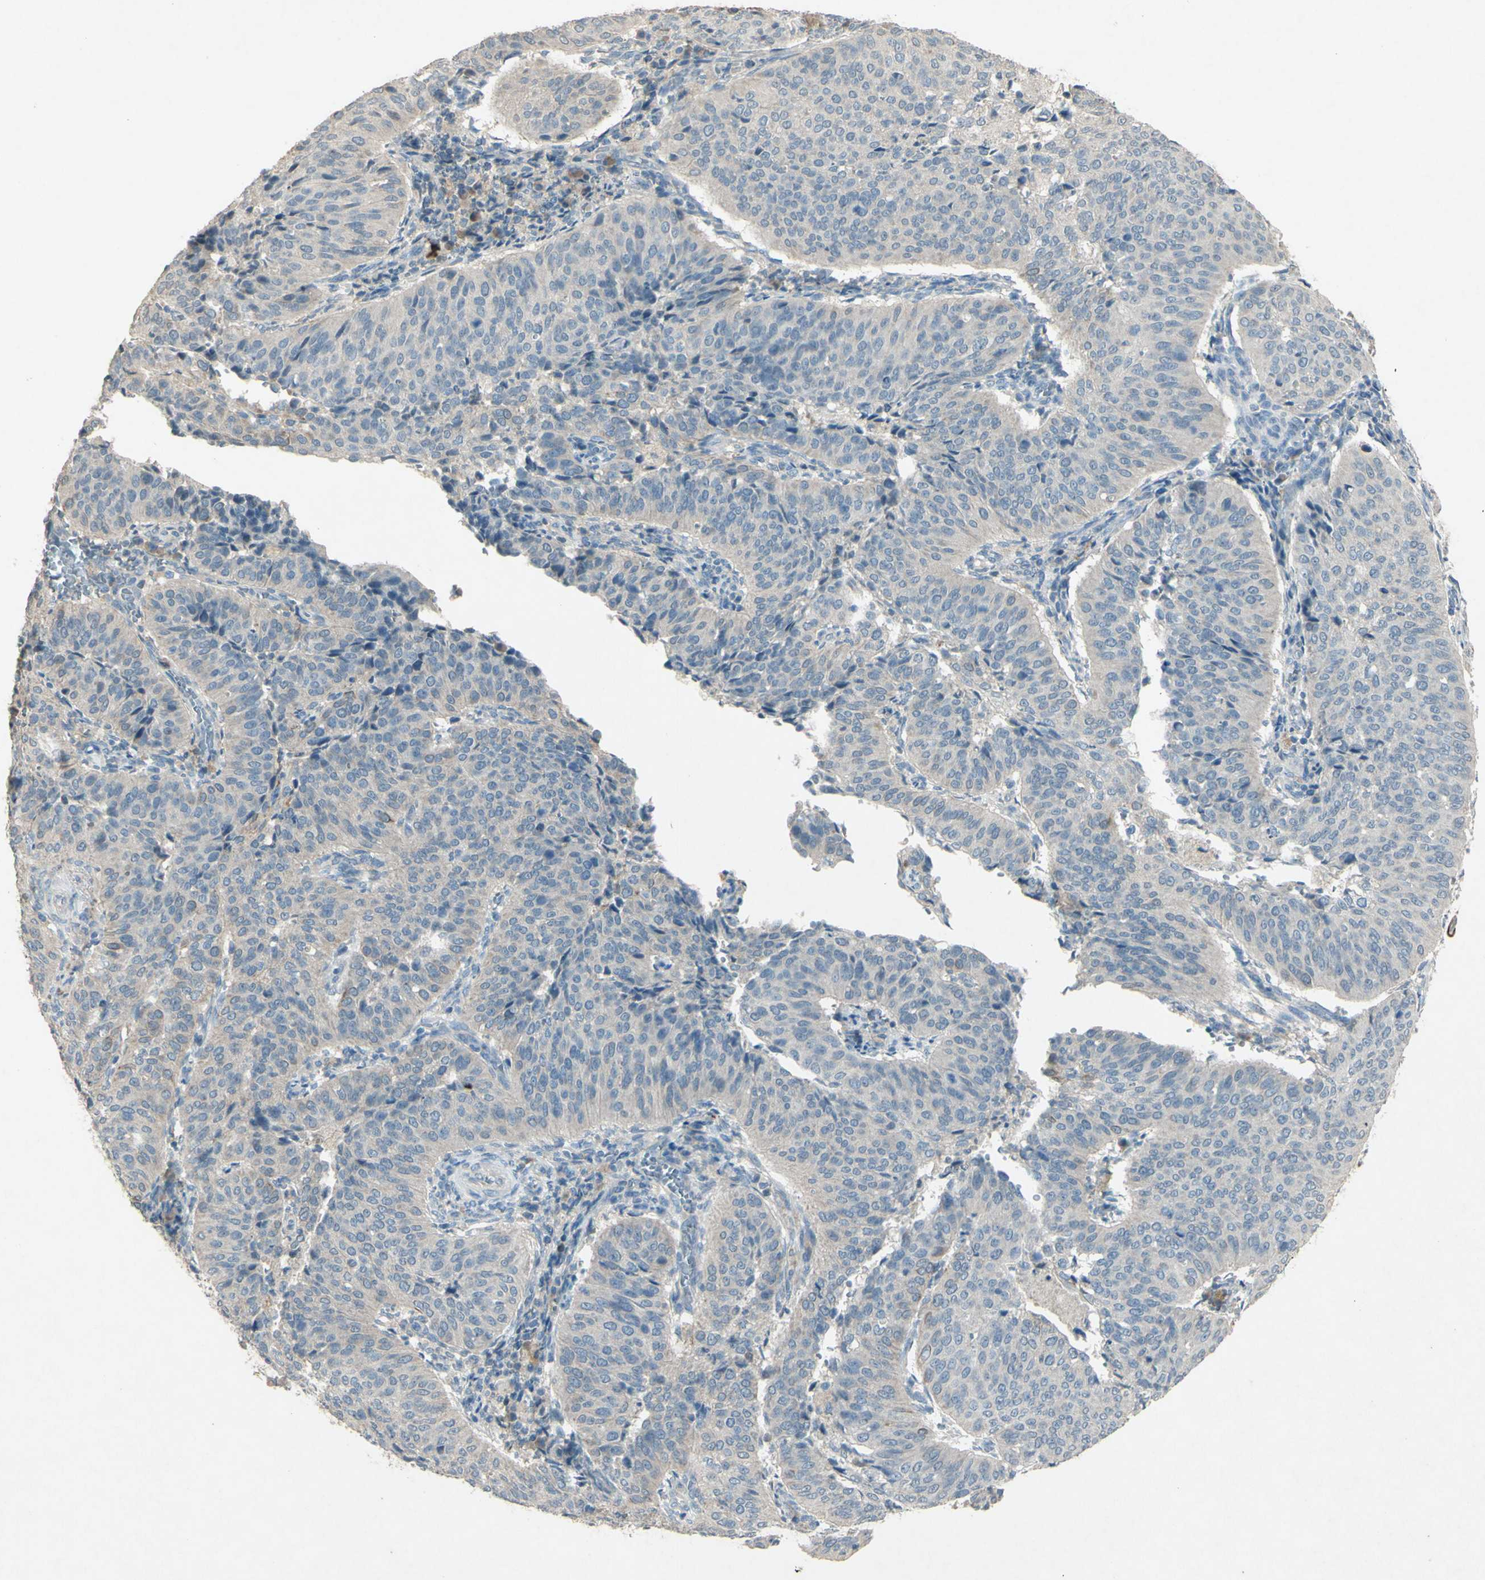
{"staining": {"intensity": "negative", "quantity": "none", "location": "none"}, "tissue": "cervical cancer", "cell_type": "Tumor cells", "image_type": "cancer", "snomed": [{"axis": "morphology", "description": "Normal tissue, NOS"}, {"axis": "morphology", "description": "Squamous cell carcinoma, NOS"}, {"axis": "topography", "description": "Cervix"}], "caption": "Tumor cells are negative for protein expression in human cervical cancer (squamous cell carcinoma). (DAB (3,3'-diaminobenzidine) immunohistochemistry (IHC) visualized using brightfield microscopy, high magnification).", "gene": "TIMM21", "patient": {"sex": "female", "age": 39}}